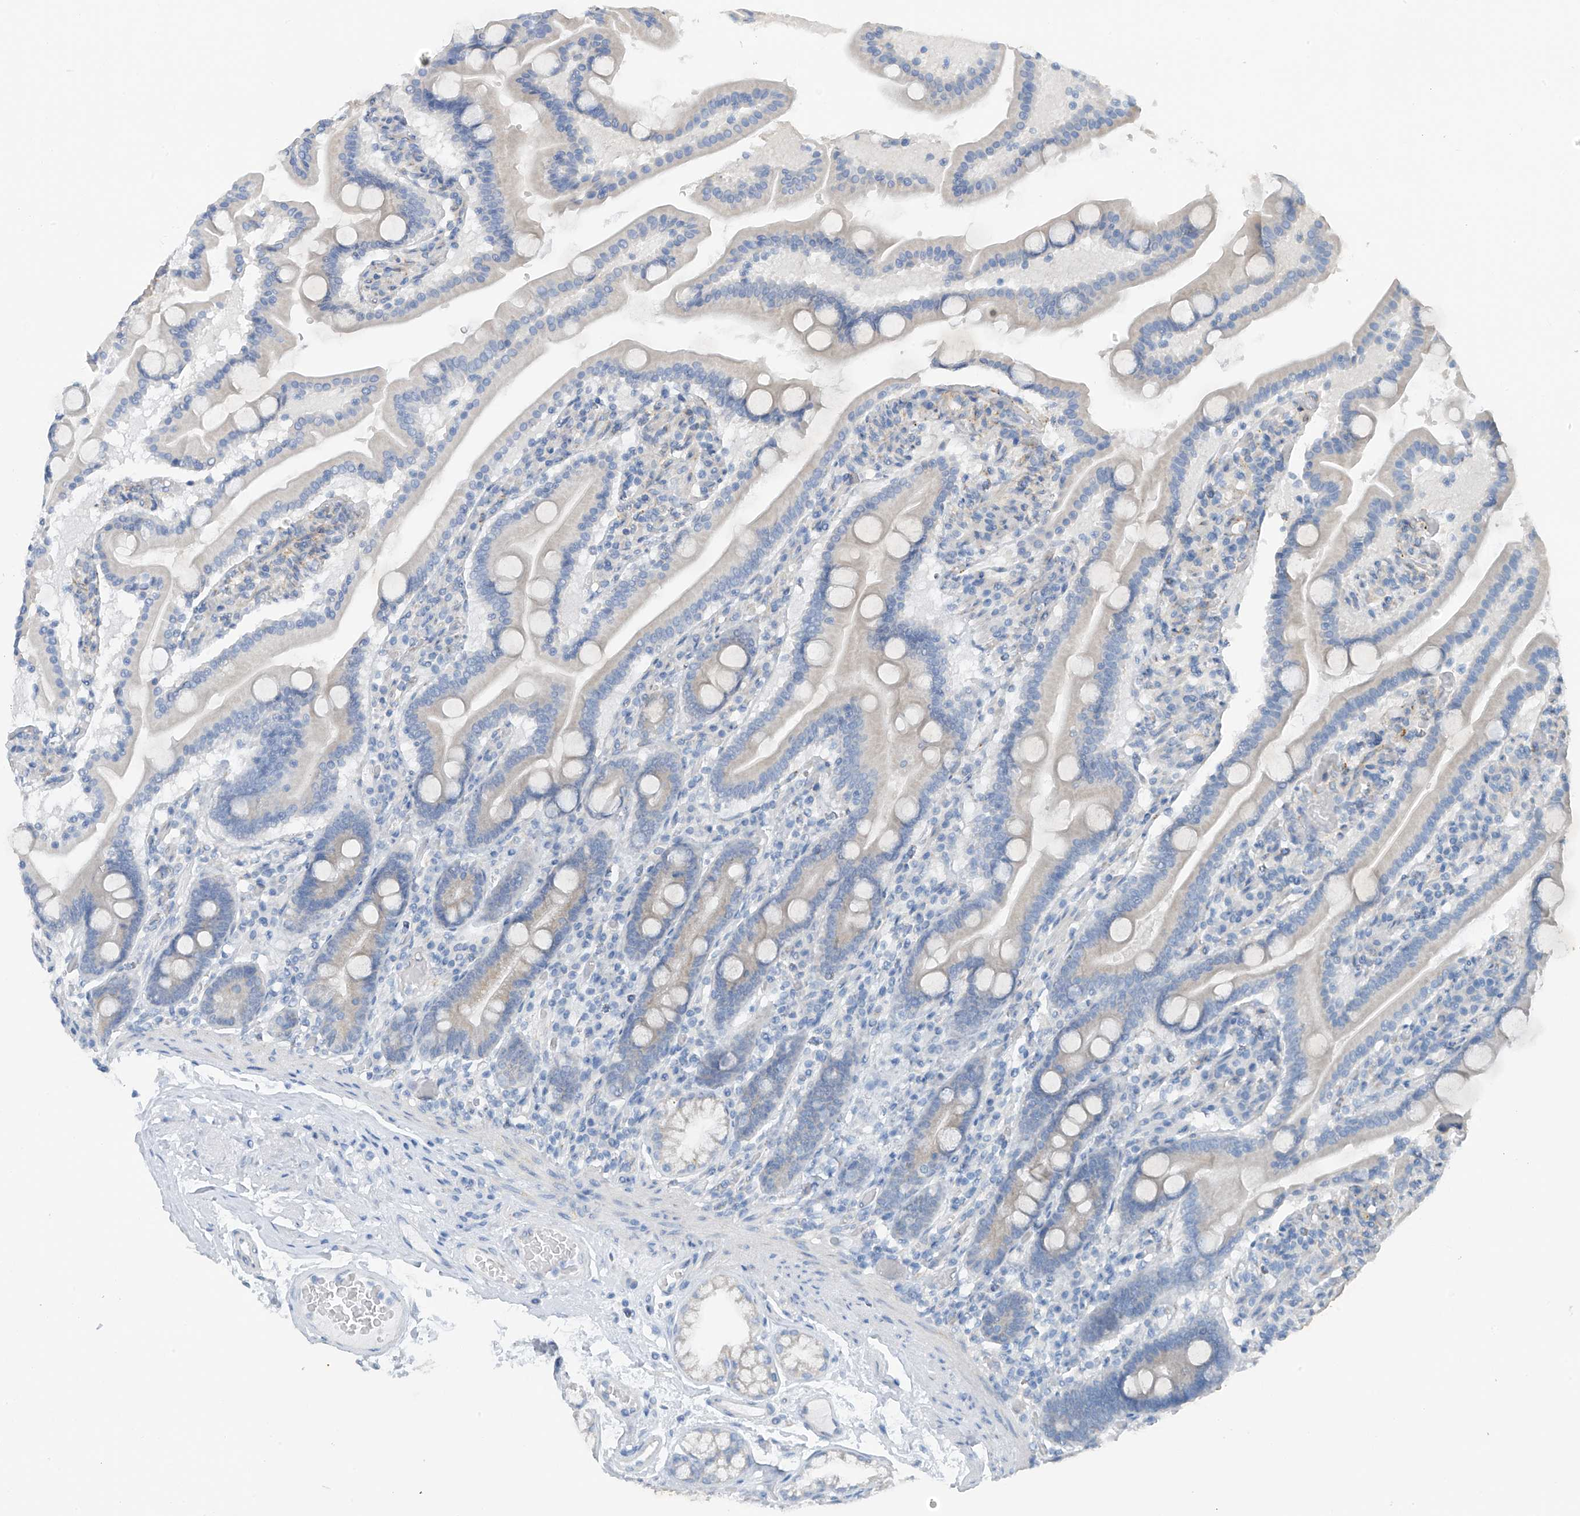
{"staining": {"intensity": "weak", "quantity": "25%-75%", "location": "cytoplasmic/membranous"}, "tissue": "duodenum", "cell_type": "Glandular cells", "image_type": "normal", "snomed": [{"axis": "morphology", "description": "Normal tissue, NOS"}, {"axis": "topography", "description": "Duodenum"}], "caption": "Brown immunohistochemical staining in benign human duodenum displays weak cytoplasmic/membranous expression in approximately 25%-75% of glandular cells.", "gene": "RCN2", "patient": {"sex": "male", "age": 55}}